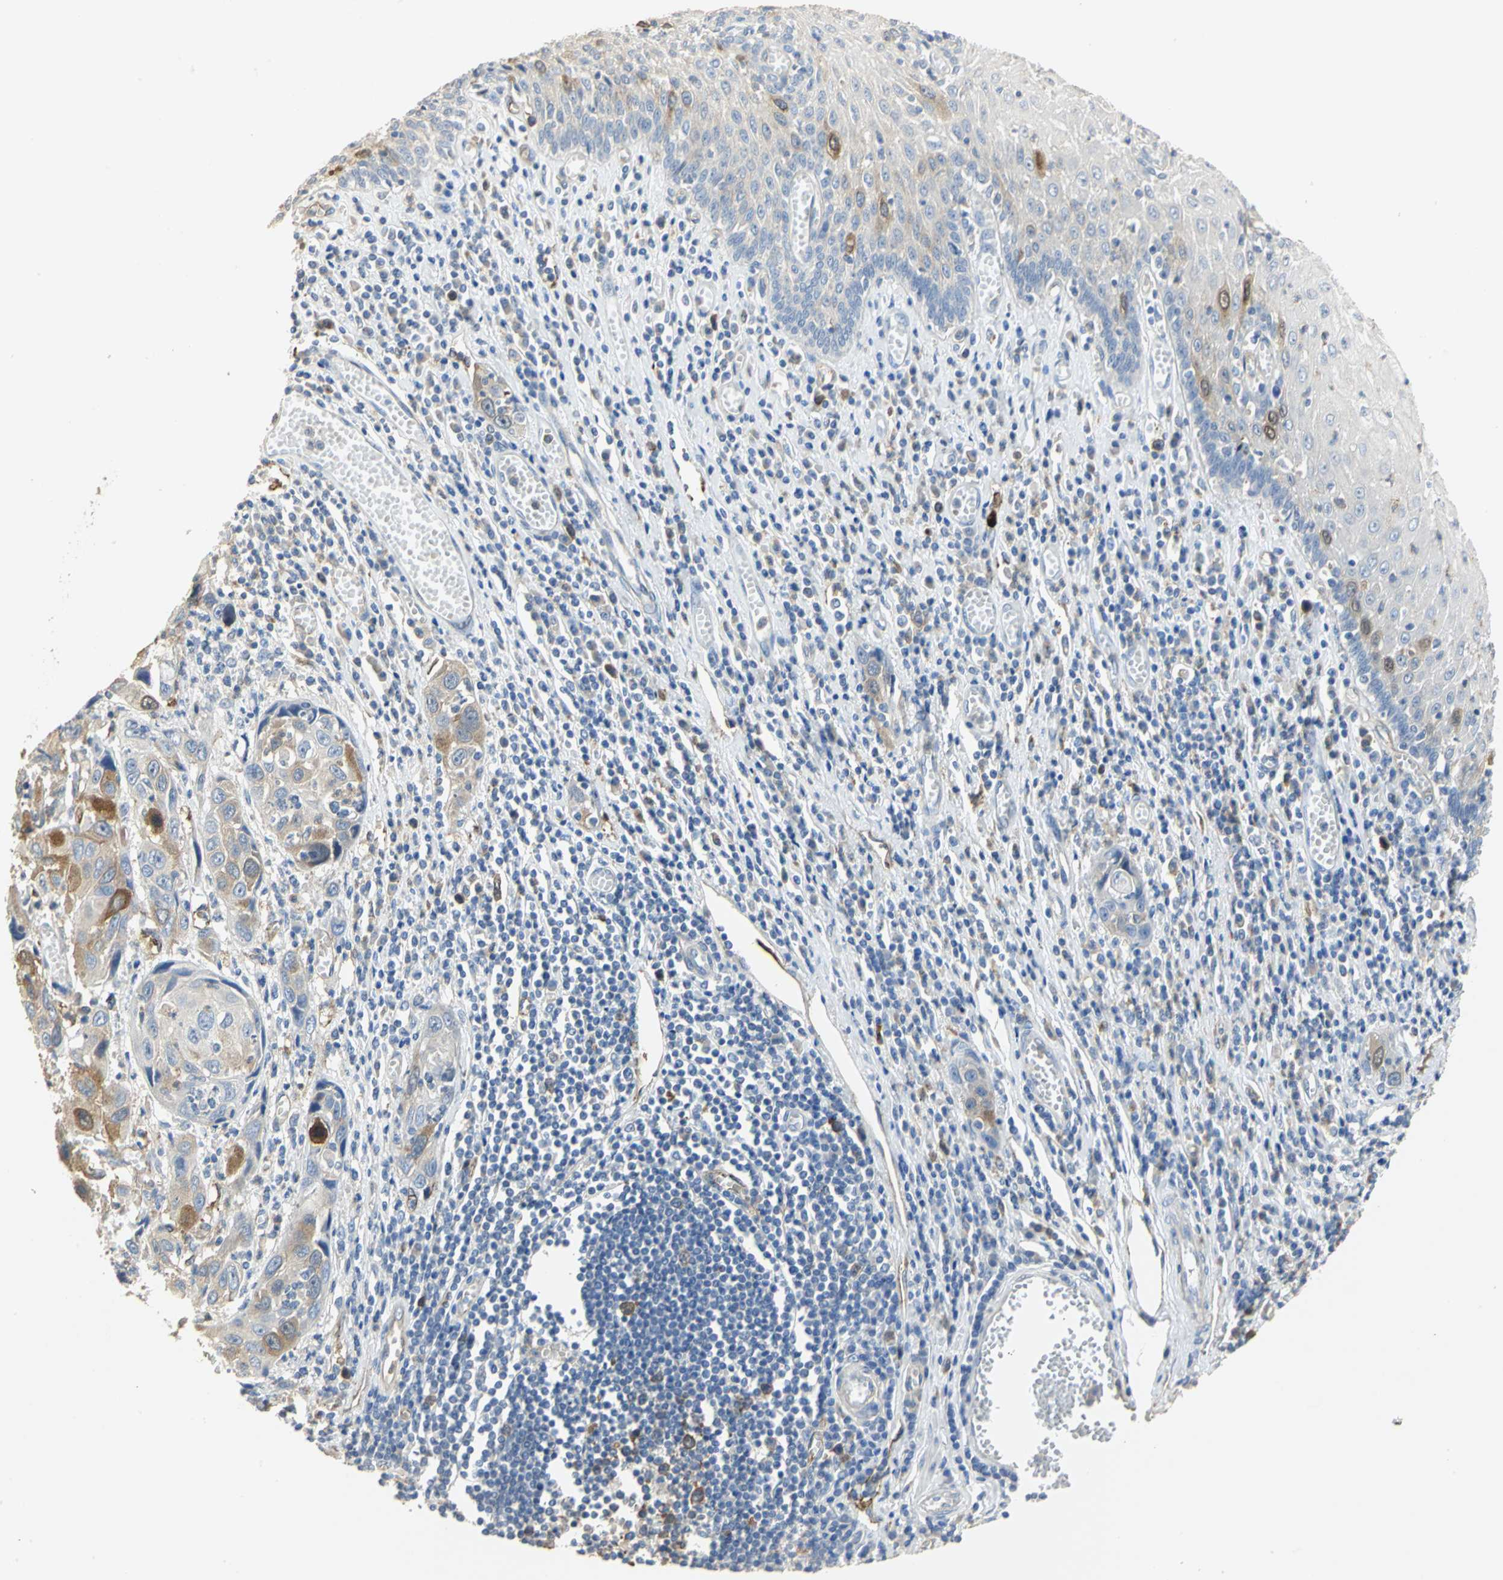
{"staining": {"intensity": "moderate", "quantity": "<25%", "location": "cytoplasmic/membranous"}, "tissue": "esophagus", "cell_type": "Squamous epithelial cells", "image_type": "normal", "snomed": [{"axis": "morphology", "description": "Normal tissue, NOS"}, {"axis": "morphology", "description": "Squamous cell carcinoma, NOS"}, {"axis": "topography", "description": "Esophagus"}], "caption": "Esophagus stained with immunohistochemistry reveals moderate cytoplasmic/membranous staining in approximately <25% of squamous epithelial cells. (DAB = brown stain, brightfield microscopy at high magnification).", "gene": "DLGAP5", "patient": {"sex": "male", "age": 65}}